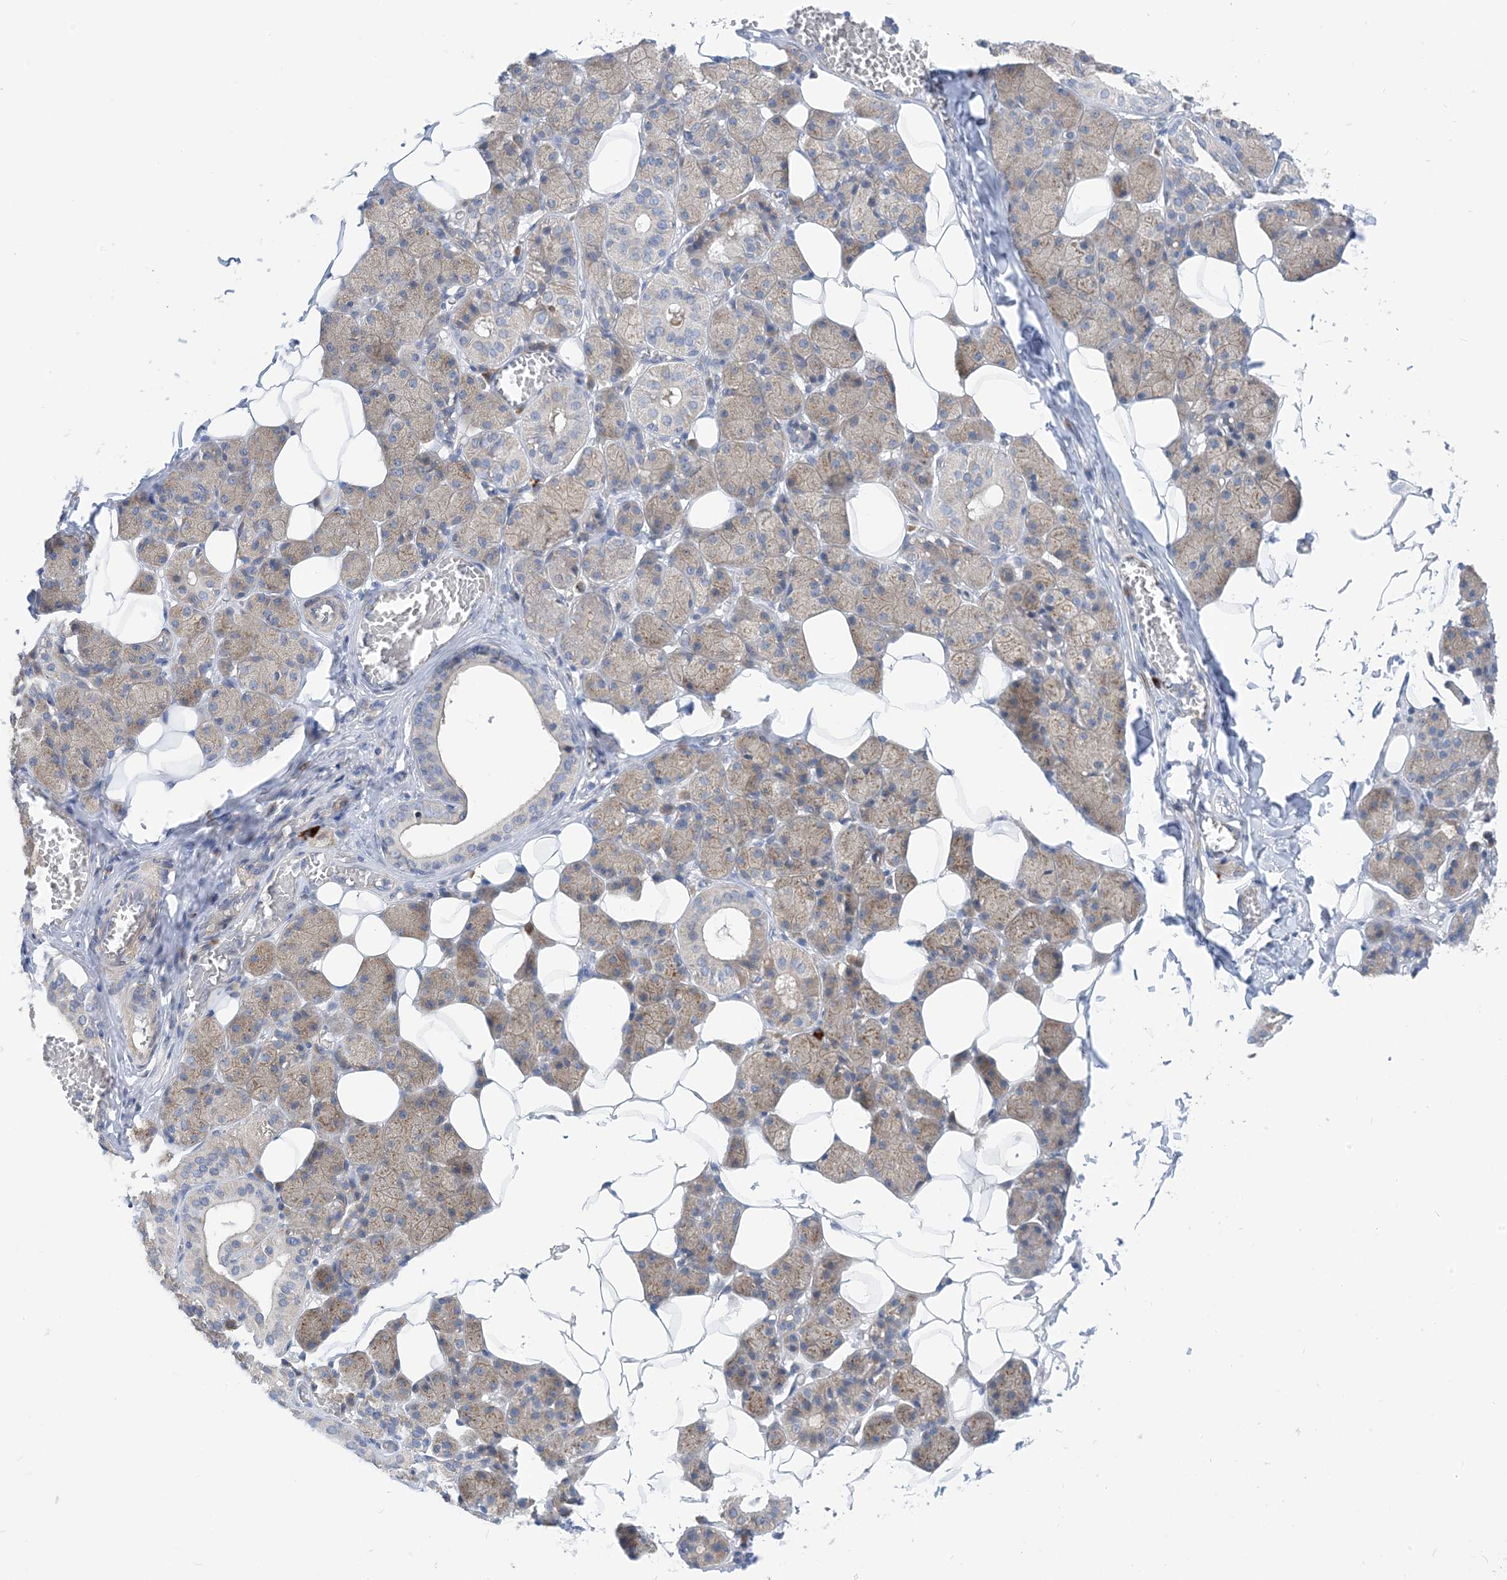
{"staining": {"intensity": "moderate", "quantity": "<25%", "location": "cytoplasmic/membranous"}, "tissue": "salivary gland", "cell_type": "Glandular cells", "image_type": "normal", "snomed": [{"axis": "morphology", "description": "Normal tissue, NOS"}, {"axis": "topography", "description": "Salivary gland"}], "caption": "IHC (DAB) staining of normal salivary gland exhibits moderate cytoplasmic/membranous protein positivity in approximately <25% of glandular cells. (DAB = brown stain, brightfield microscopy at high magnification).", "gene": "PLEKHA3", "patient": {"sex": "female", "age": 33}}